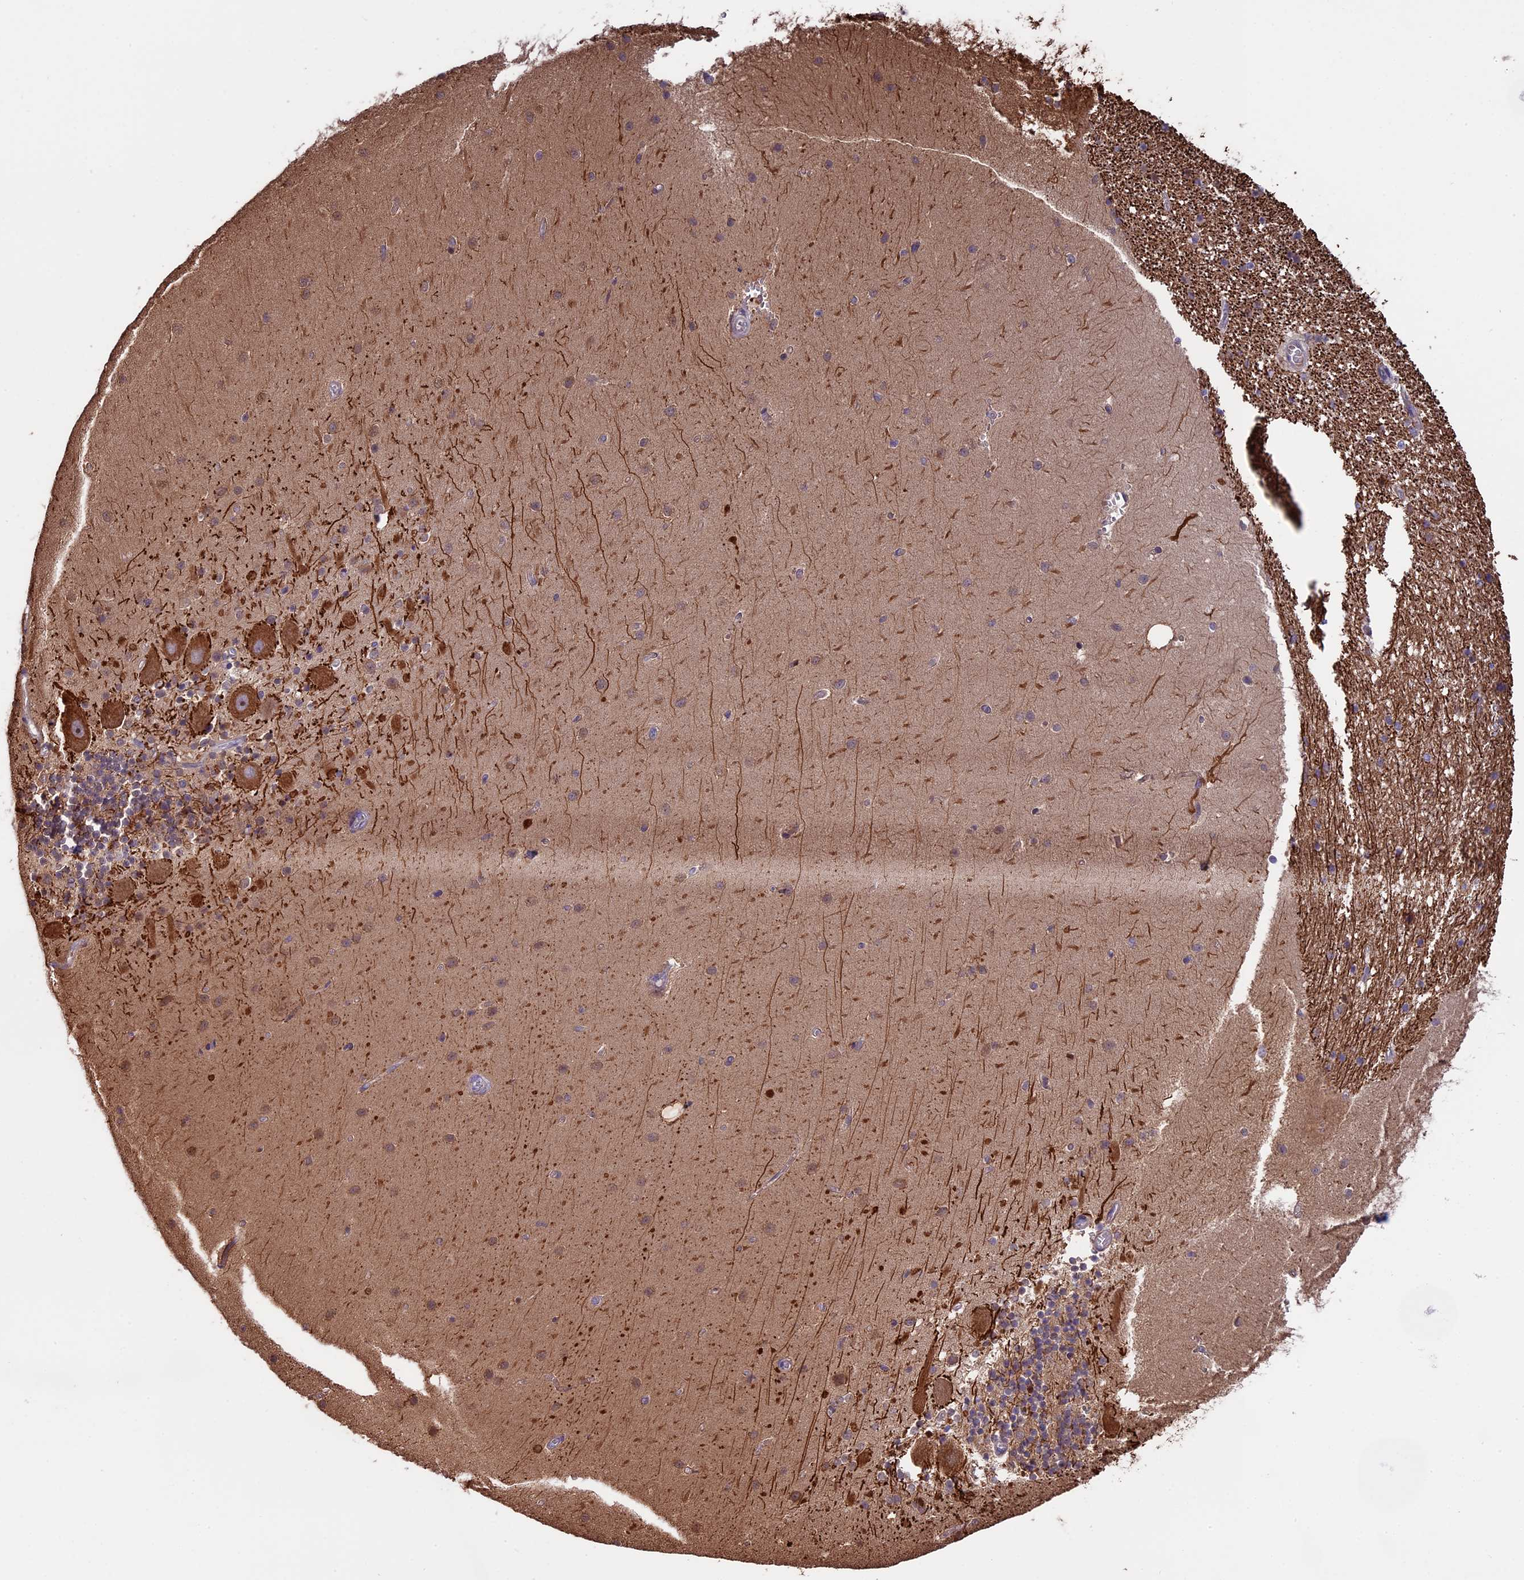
{"staining": {"intensity": "weak", "quantity": "25%-75%", "location": "cytoplasmic/membranous"}, "tissue": "cerebellum", "cell_type": "Cells in granular layer", "image_type": "normal", "snomed": [{"axis": "morphology", "description": "Normal tissue, NOS"}, {"axis": "topography", "description": "Cerebellum"}], "caption": "A photomicrograph showing weak cytoplasmic/membranous positivity in about 25%-75% of cells in granular layer in benign cerebellum, as visualized by brown immunohistochemical staining.", "gene": "VWA3A", "patient": {"sex": "male", "age": 54}}